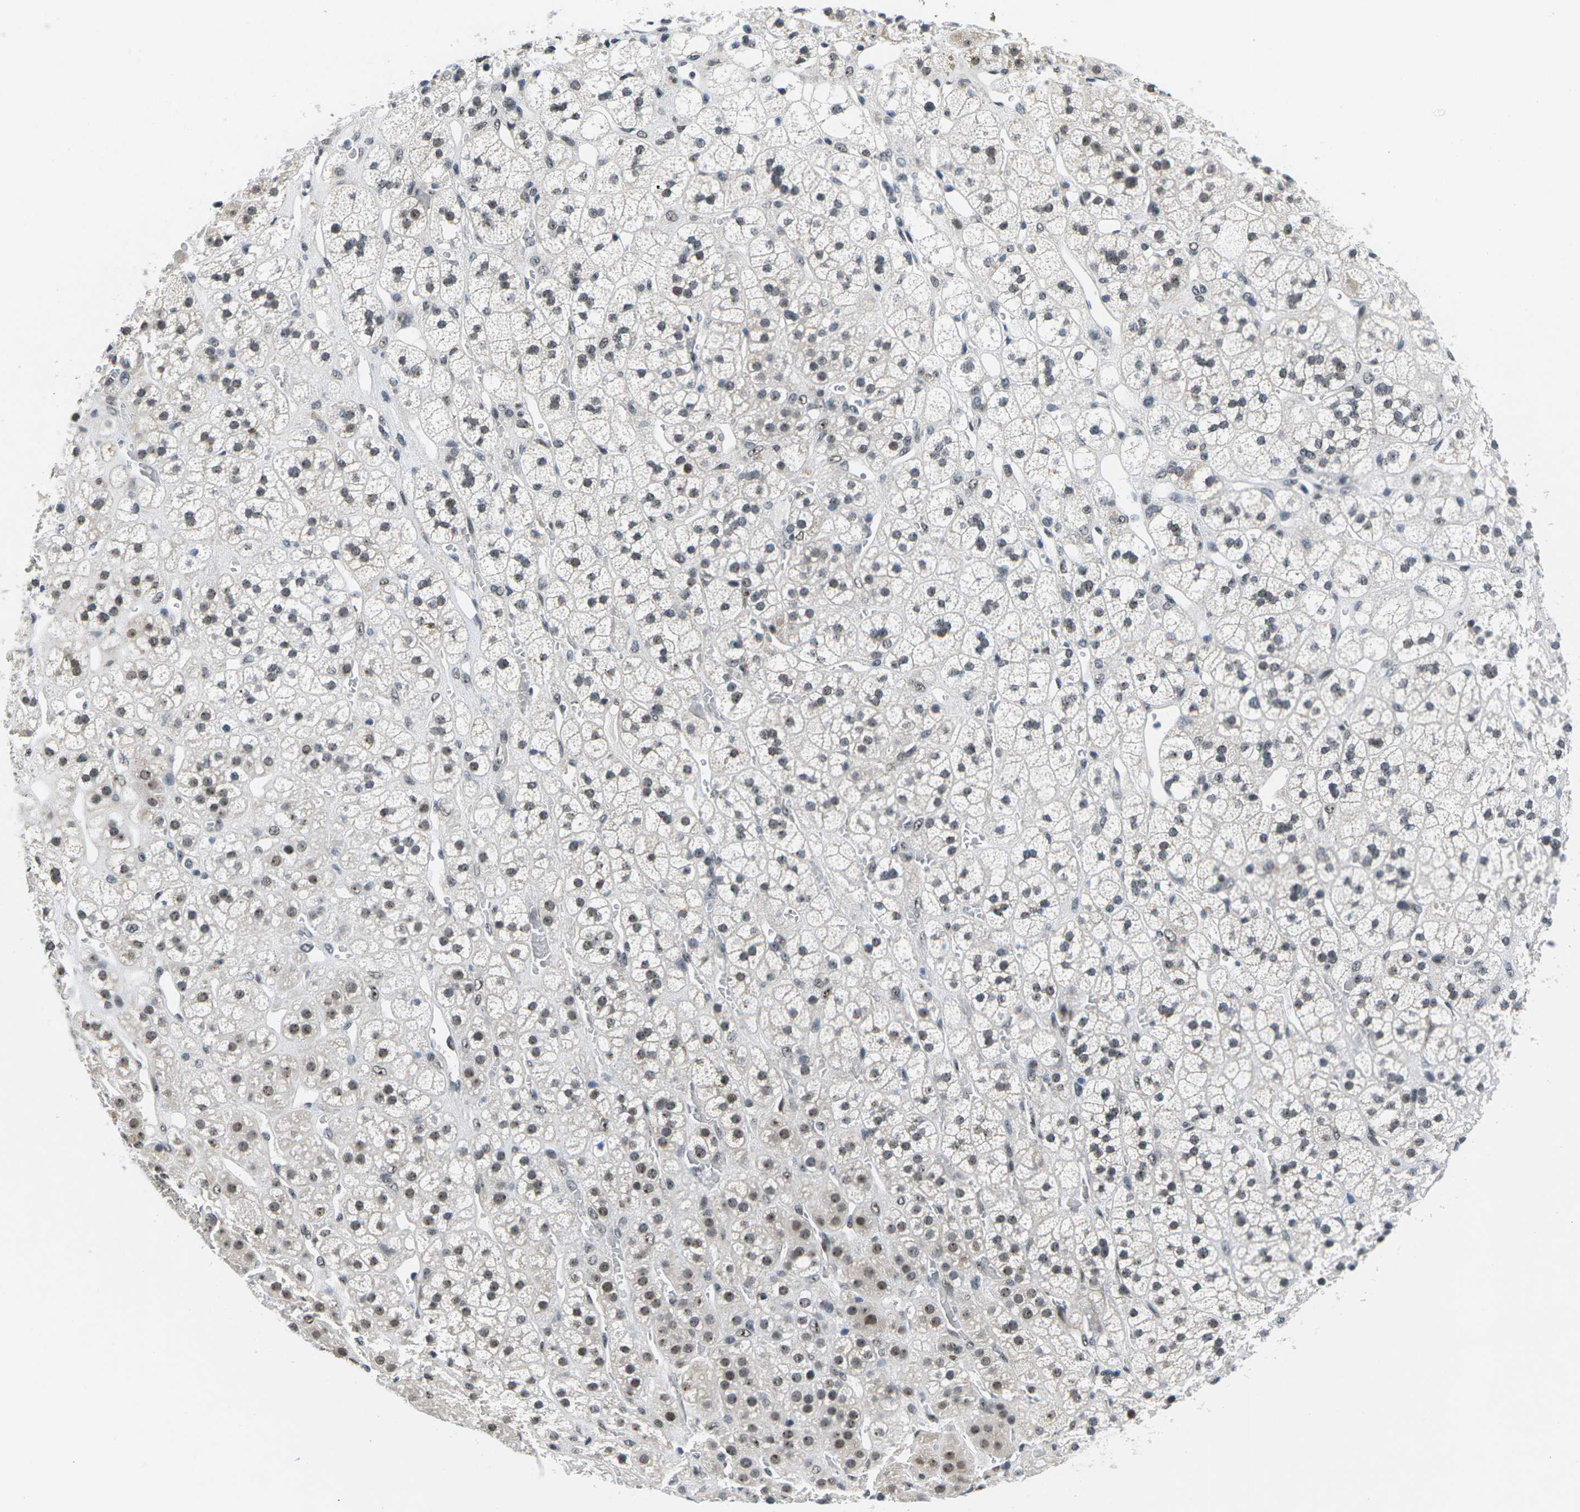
{"staining": {"intensity": "moderate", "quantity": ">75%", "location": "nuclear"}, "tissue": "adrenal gland", "cell_type": "Glandular cells", "image_type": "normal", "snomed": [{"axis": "morphology", "description": "Normal tissue, NOS"}, {"axis": "topography", "description": "Adrenal gland"}], "caption": "This is an image of immunohistochemistry (IHC) staining of unremarkable adrenal gland, which shows moderate expression in the nuclear of glandular cells.", "gene": "NSRP1", "patient": {"sex": "male", "age": 56}}